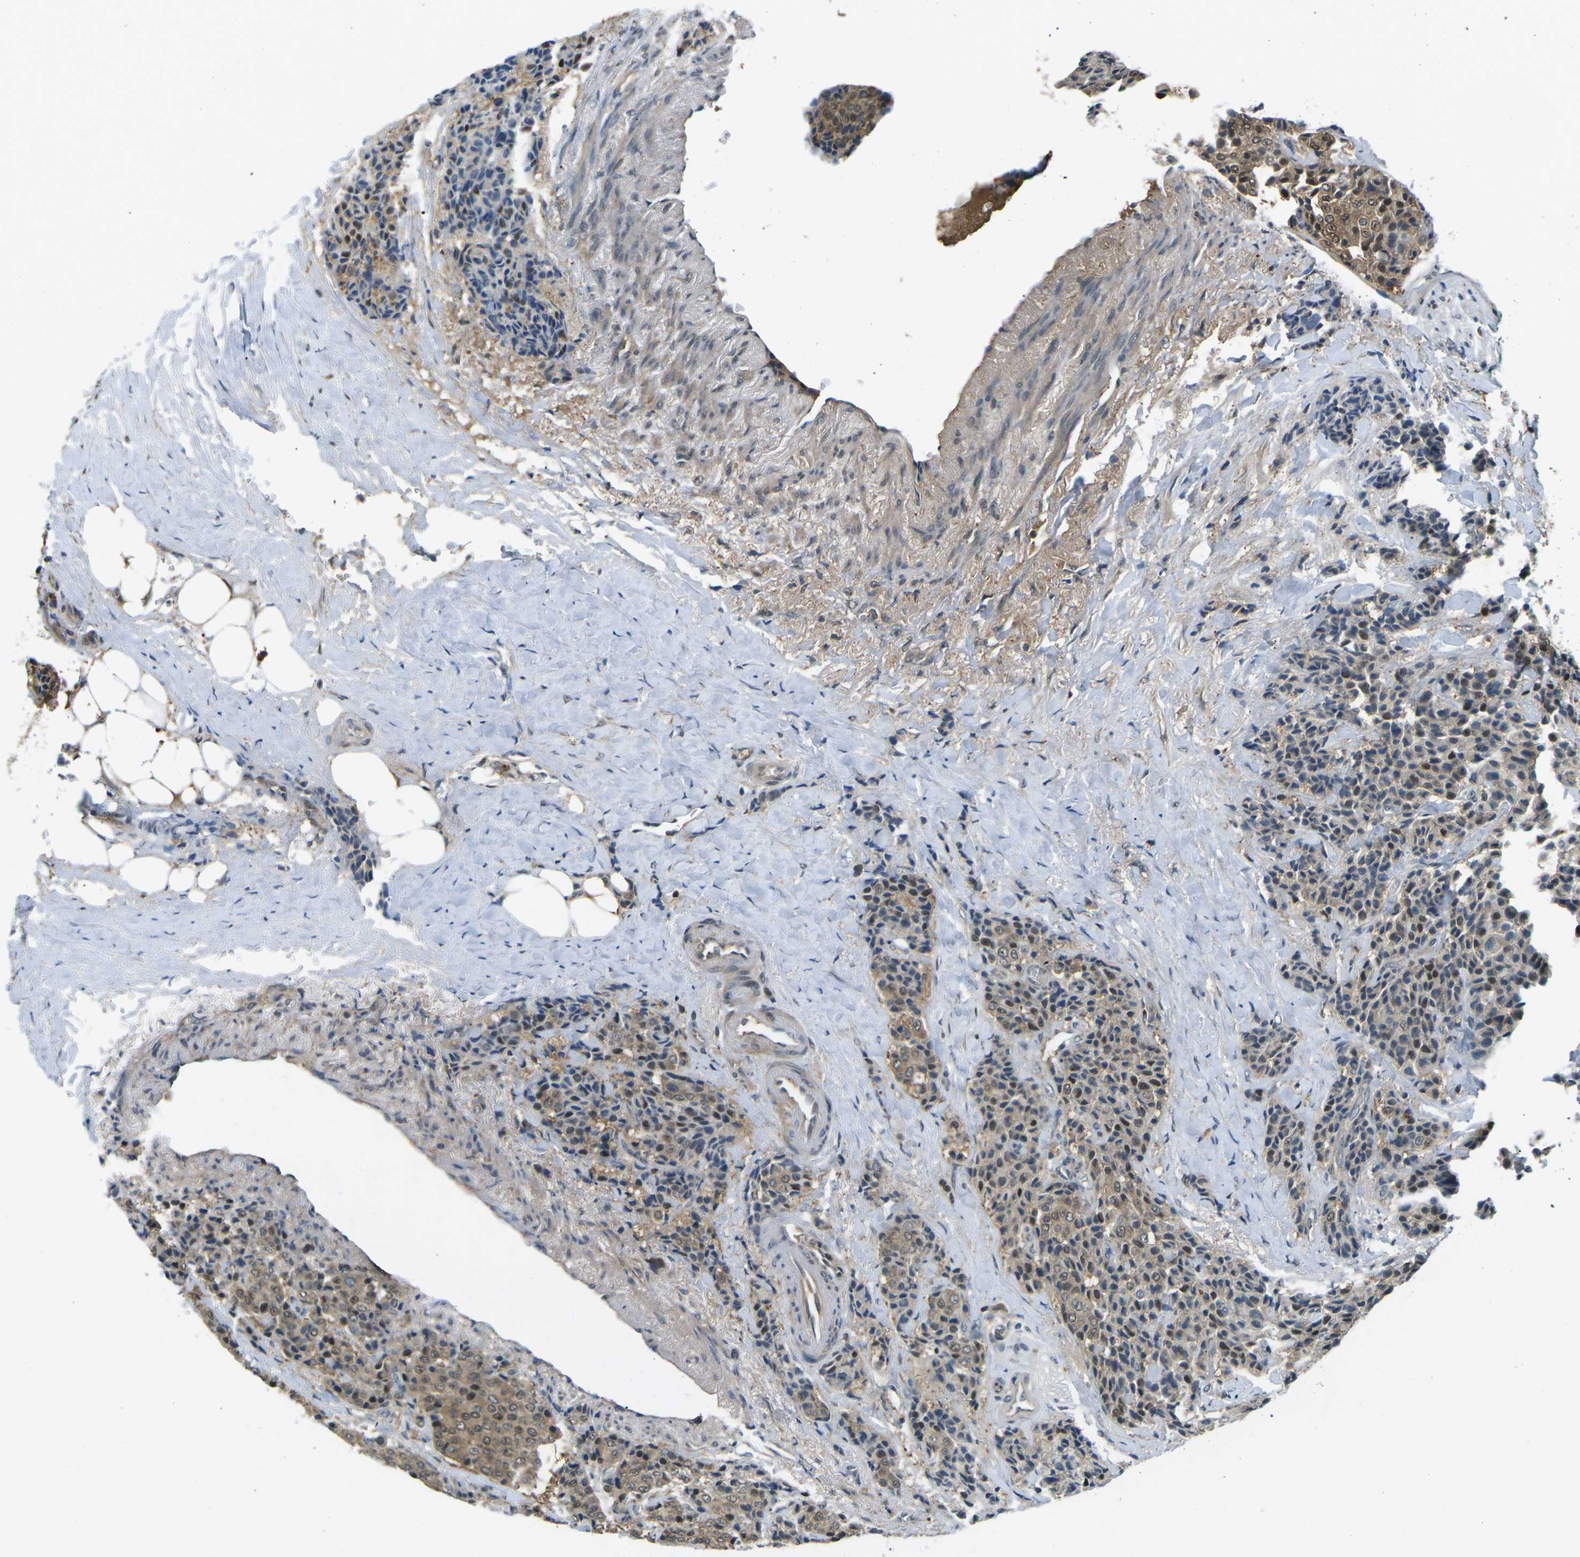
{"staining": {"intensity": "moderate", "quantity": ">75%", "location": "cytoplasmic/membranous"}, "tissue": "carcinoid", "cell_type": "Tumor cells", "image_type": "cancer", "snomed": [{"axis": "morphology", "description": "Carcinoid, malignant, NOS"}, {"axis": "topography", "description": "Colon"}], "caption": "Carcinoid stained with DAB (3,3'-diaminobenzidine) IHC reveals medium levels of moderate cytoplasmic/membranous expression in approximately >75% of tumor cells.", "gene": "PIEZO2", "patient": {"sex": "female", "age": 61}}